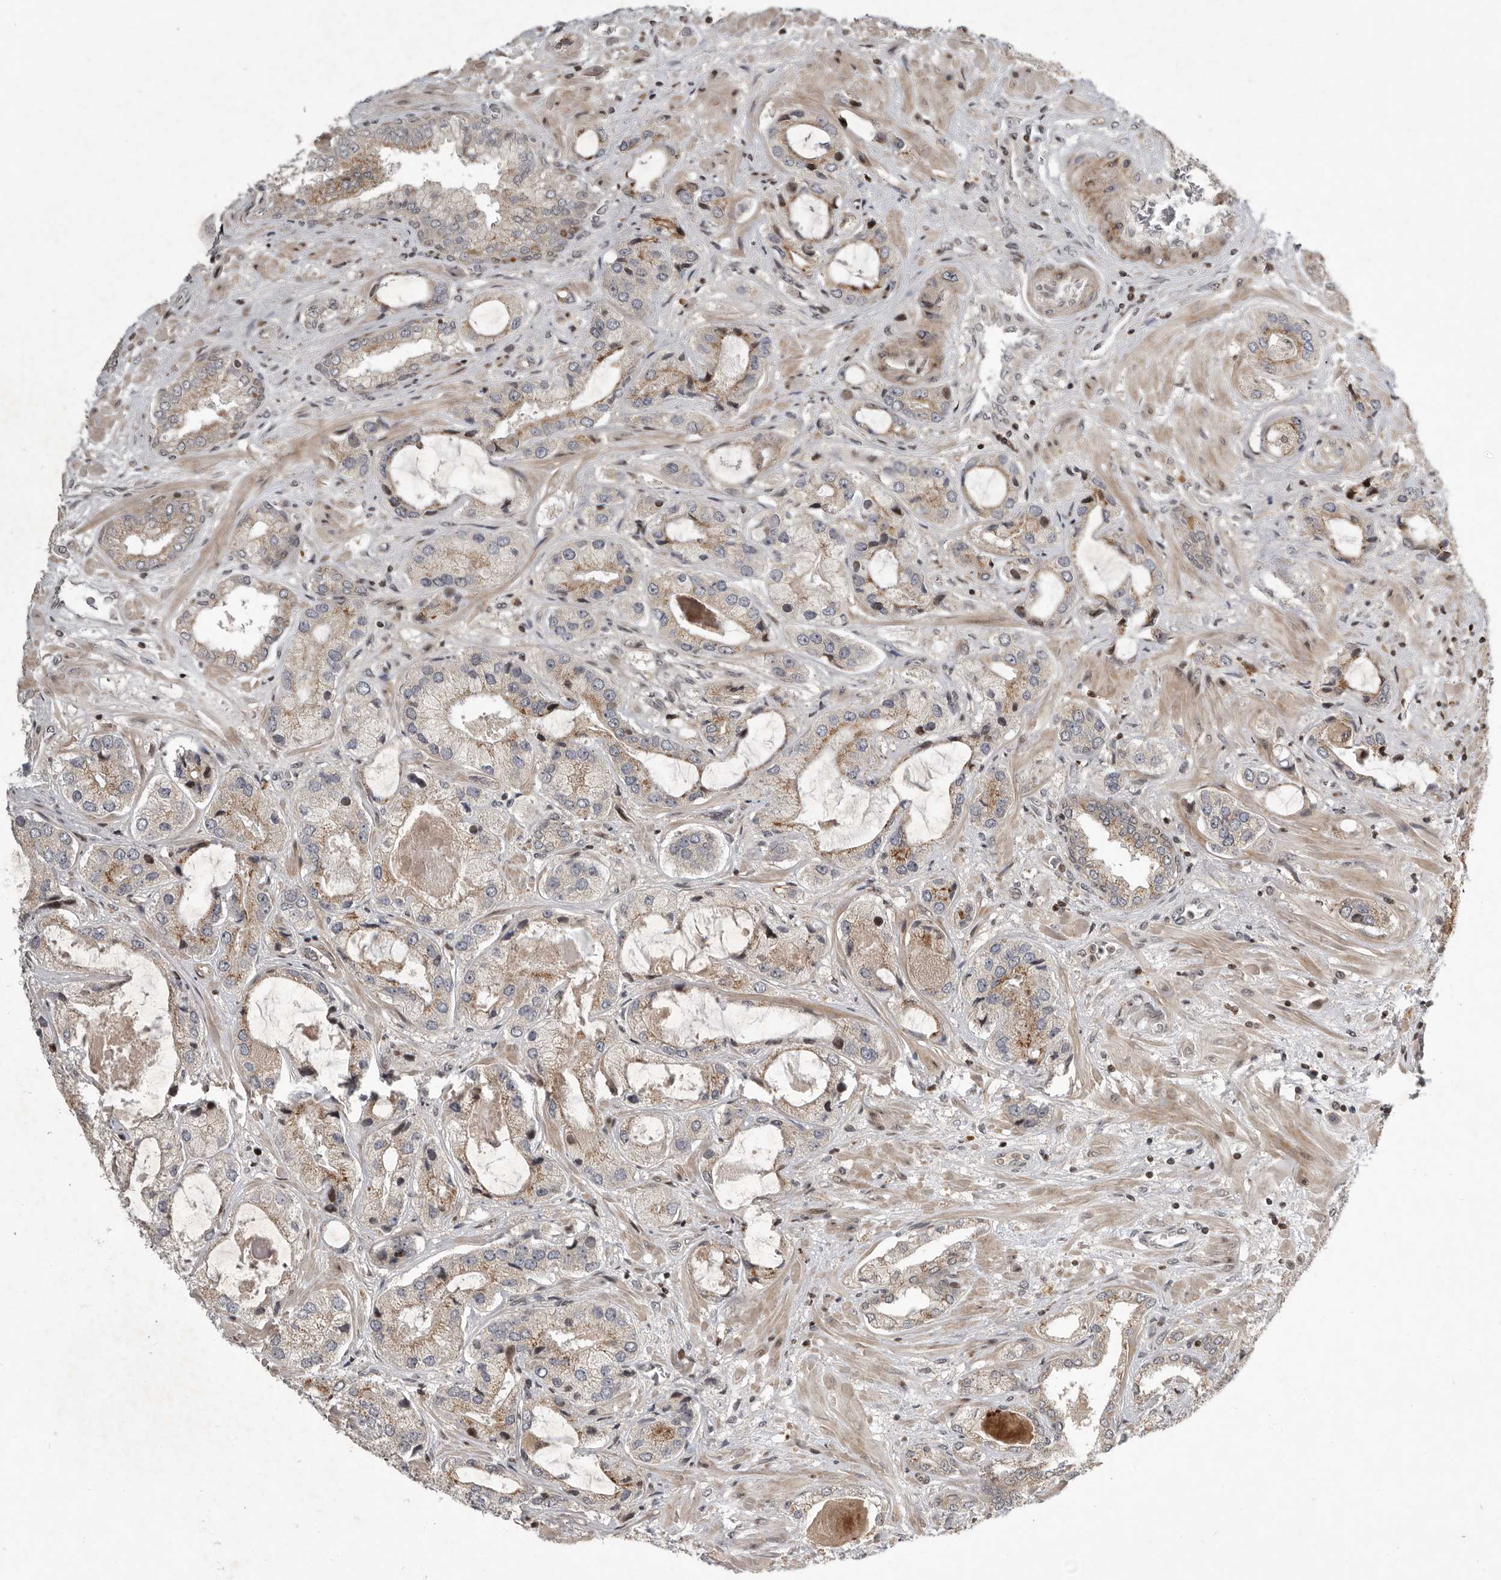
{"staining": {"intensity": "moderate", "quantity": "25%-75%", "location": "cytoplasmic/membranous"}, "tissue": "prostate cancer", "cell_type": "Tumor cells", "image_type": "cancer", "snomed": [{"axis": "morphology", "description": "Normal tissue, NOS"}, {"axis": "morphology", "description": "Adenocarcinoma, High grade"}, {"axis": "topography", "description": "Prostate"}, {"axis": "topography", "description": "Peripheral nerve tissue"}], "caption": "High-grade adenocarcinoma (prostate) stained for a protein shows moderate cytoplasmic/membranous positivity in tumor cells. (DAB = brown stain, brightfield microscopy at high magnification).", "gene": "RABIF", "patient": {"sex": "male", "age": 59}}